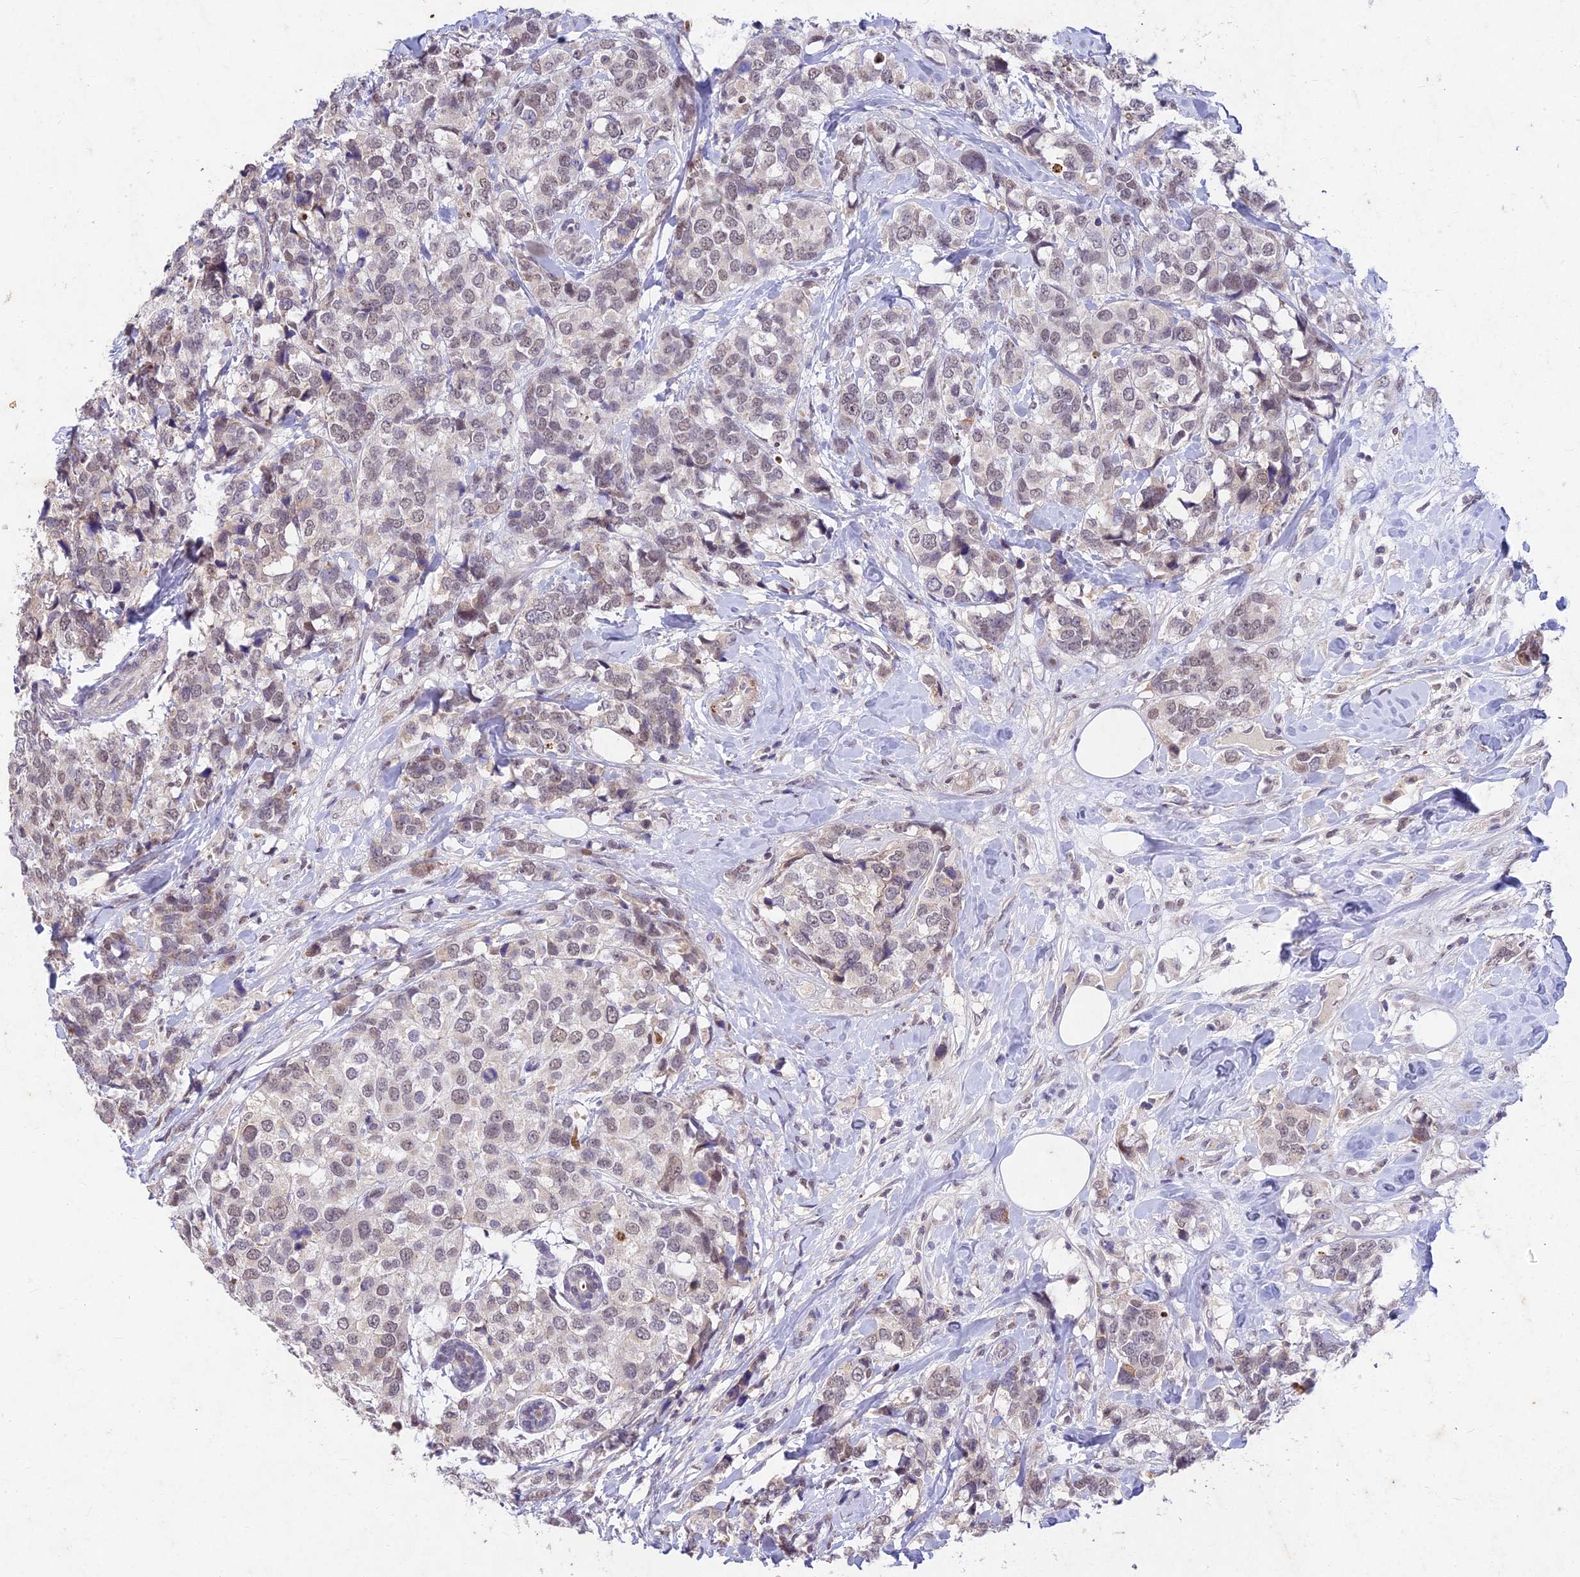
{"staining": {"intensity": "weak", "quantity": "25%-75%", "location": "nuclear"}, "tissue": "breast cancer", "cell_type": "Tumor cells", "image_type": "cancer", "snomed": [{"axis": "morphology", "description": "Lobular carcinoma"}, {"axis": "topography", "description": "Breast"}], "caption": "Breast cancer stained with a brown dye displays weak nuclear positive expression in approximately 25%-75% of tumor cells.", "gene": "RAVER1", "patient": {"sex": "female", "age": 59}}